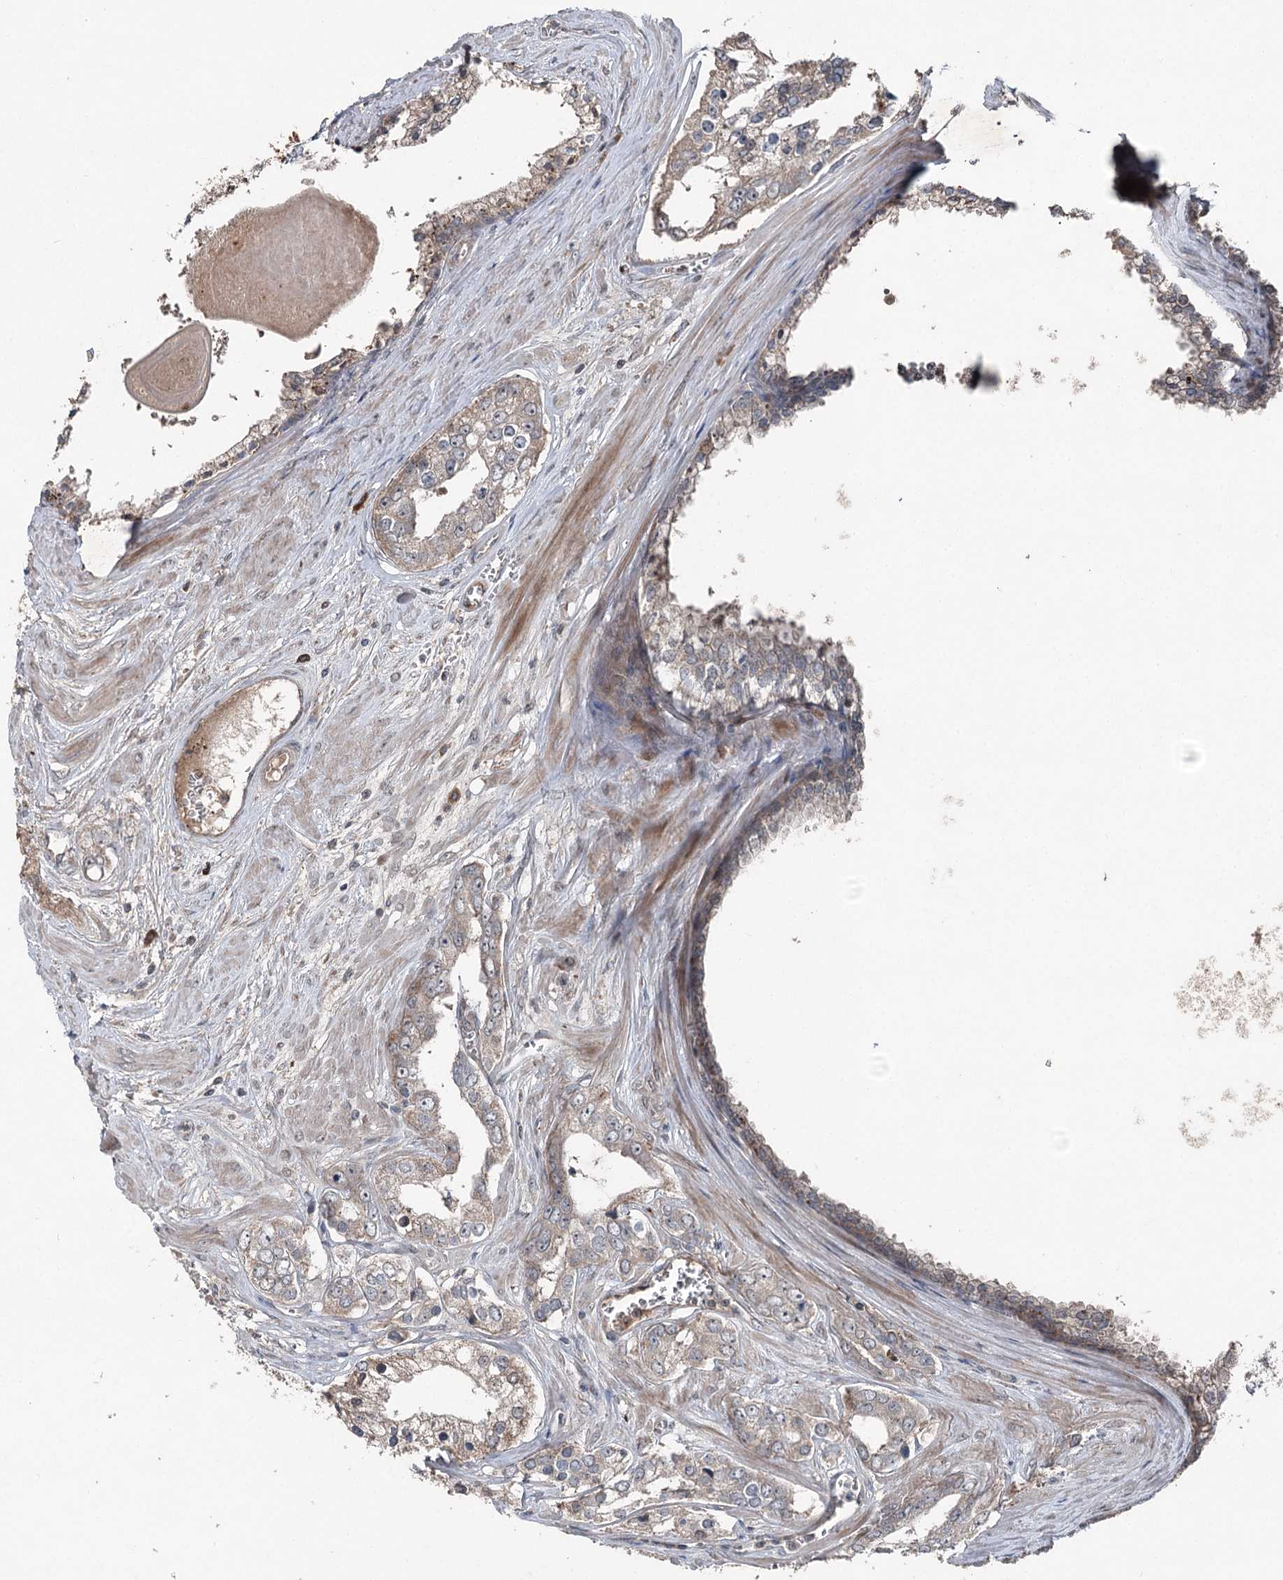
{"staining": {"intensity": "weak", "quantity": "<25%", "location": "cytoplasmic/membranous"}, "tissue": "prostate cancer", "cell_type": "Tumor cells", "image_type": "cancer", "snomed": [{"axis": "morphology", "description": "Adenocarcinoma, High grade"}, {"axis": "topography", "description": "Prostate"}], "caption": "Tumor cells are negative for brown protein staining in adenocarcinoma (high-grade) (prostate).", "gene": "MAPK8IP2", "patient": {"sex": "male", "age": 66}}